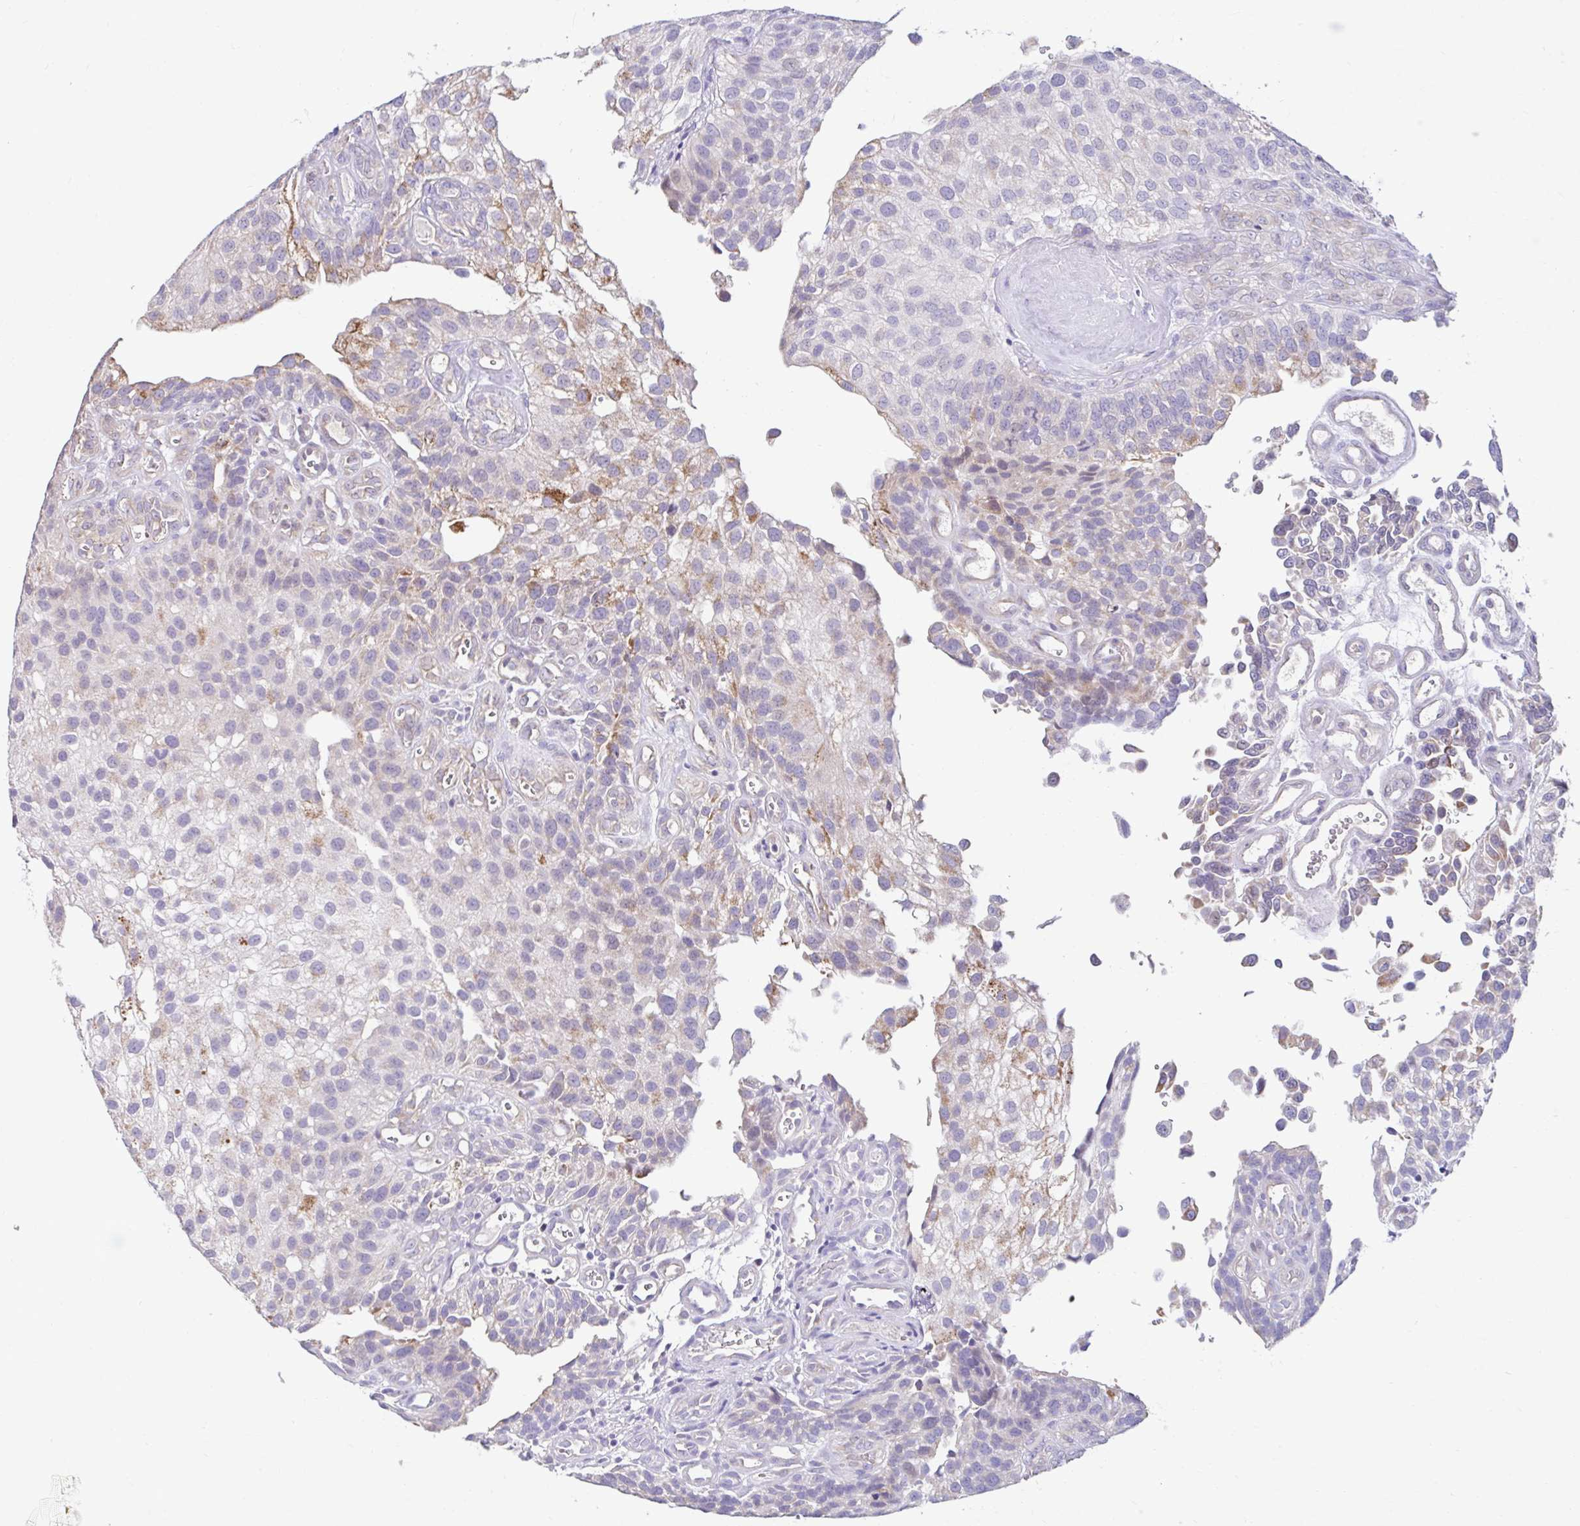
{"staining": {"intensity": "moderate", "quantity": "<25%", "location": "cytoplasmic/membranous"}, "tissue": "urothelial cancer", "cell_type": "Tumor cells", "image_type": "cancer", "snomed": [{"axis": "morphology", "description": "Urothelial carcinoma, NOS"}, {"axis": "topography", "description": "Urinary bladder"}], "caption": "DAB immunohistochemical staining of human urothelial cancer shows moderate cytoplasmic/membranous protein staining in approximately <25% of tumor cells.", "gene": "NT5C1B", "patient": {"sex": "male", "age": 87}}